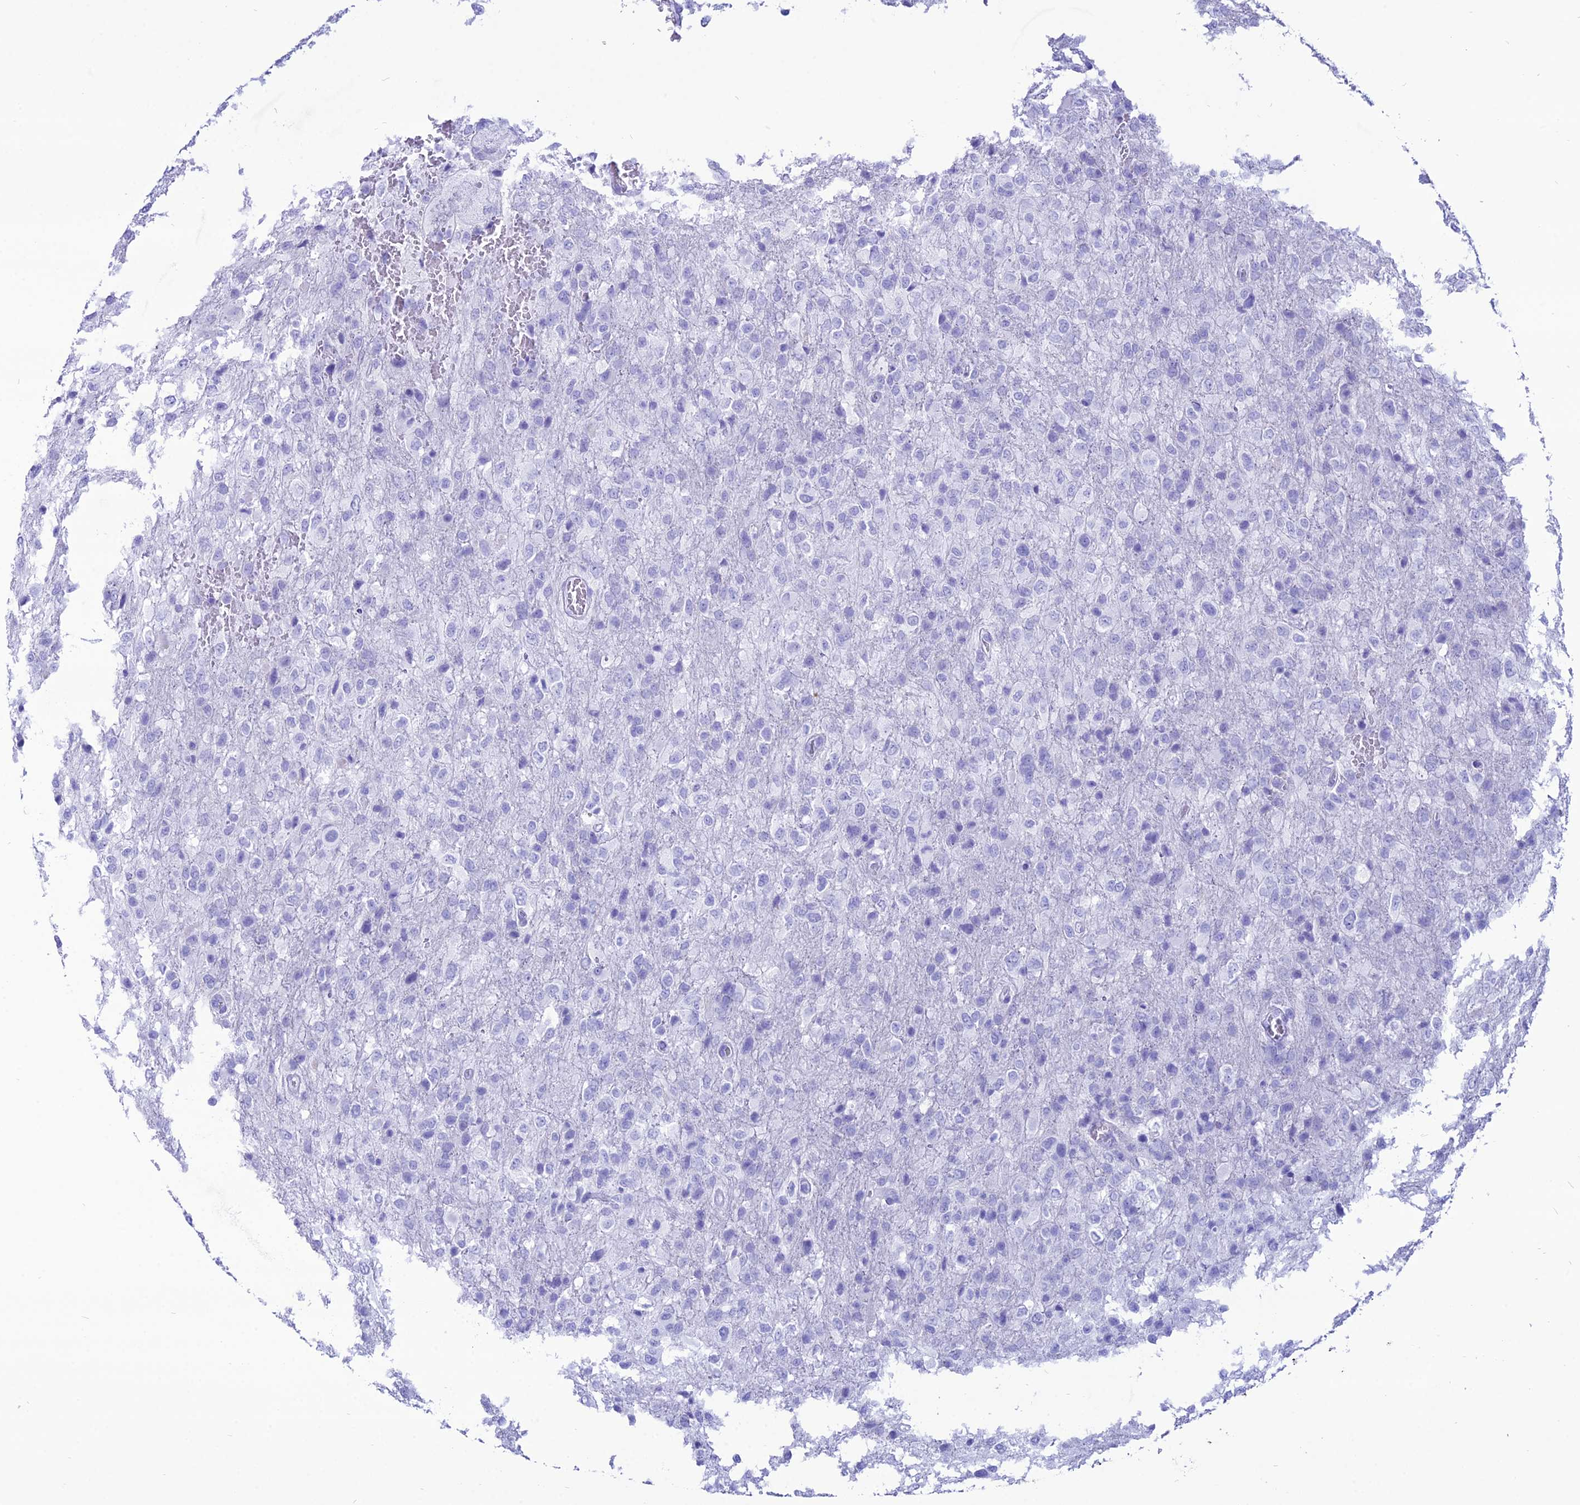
{"staining": {"intensity": "negative", "quantity": "none", "location": "none"}, "tissue": "glioma", "cell_type": "Tumor cells", "image_type": "cancer", "snomed": [{"axis": "morphology", "description": "Glioma, malignant, High grade"}, {"axis": "topography", "description": "Brain"}], "caption": "Tumor cells are negative for brown protein staining in malignant glioma (high-grade).", "gene": "PNMA5", "patient": {"sex": "female", "age": 74}}